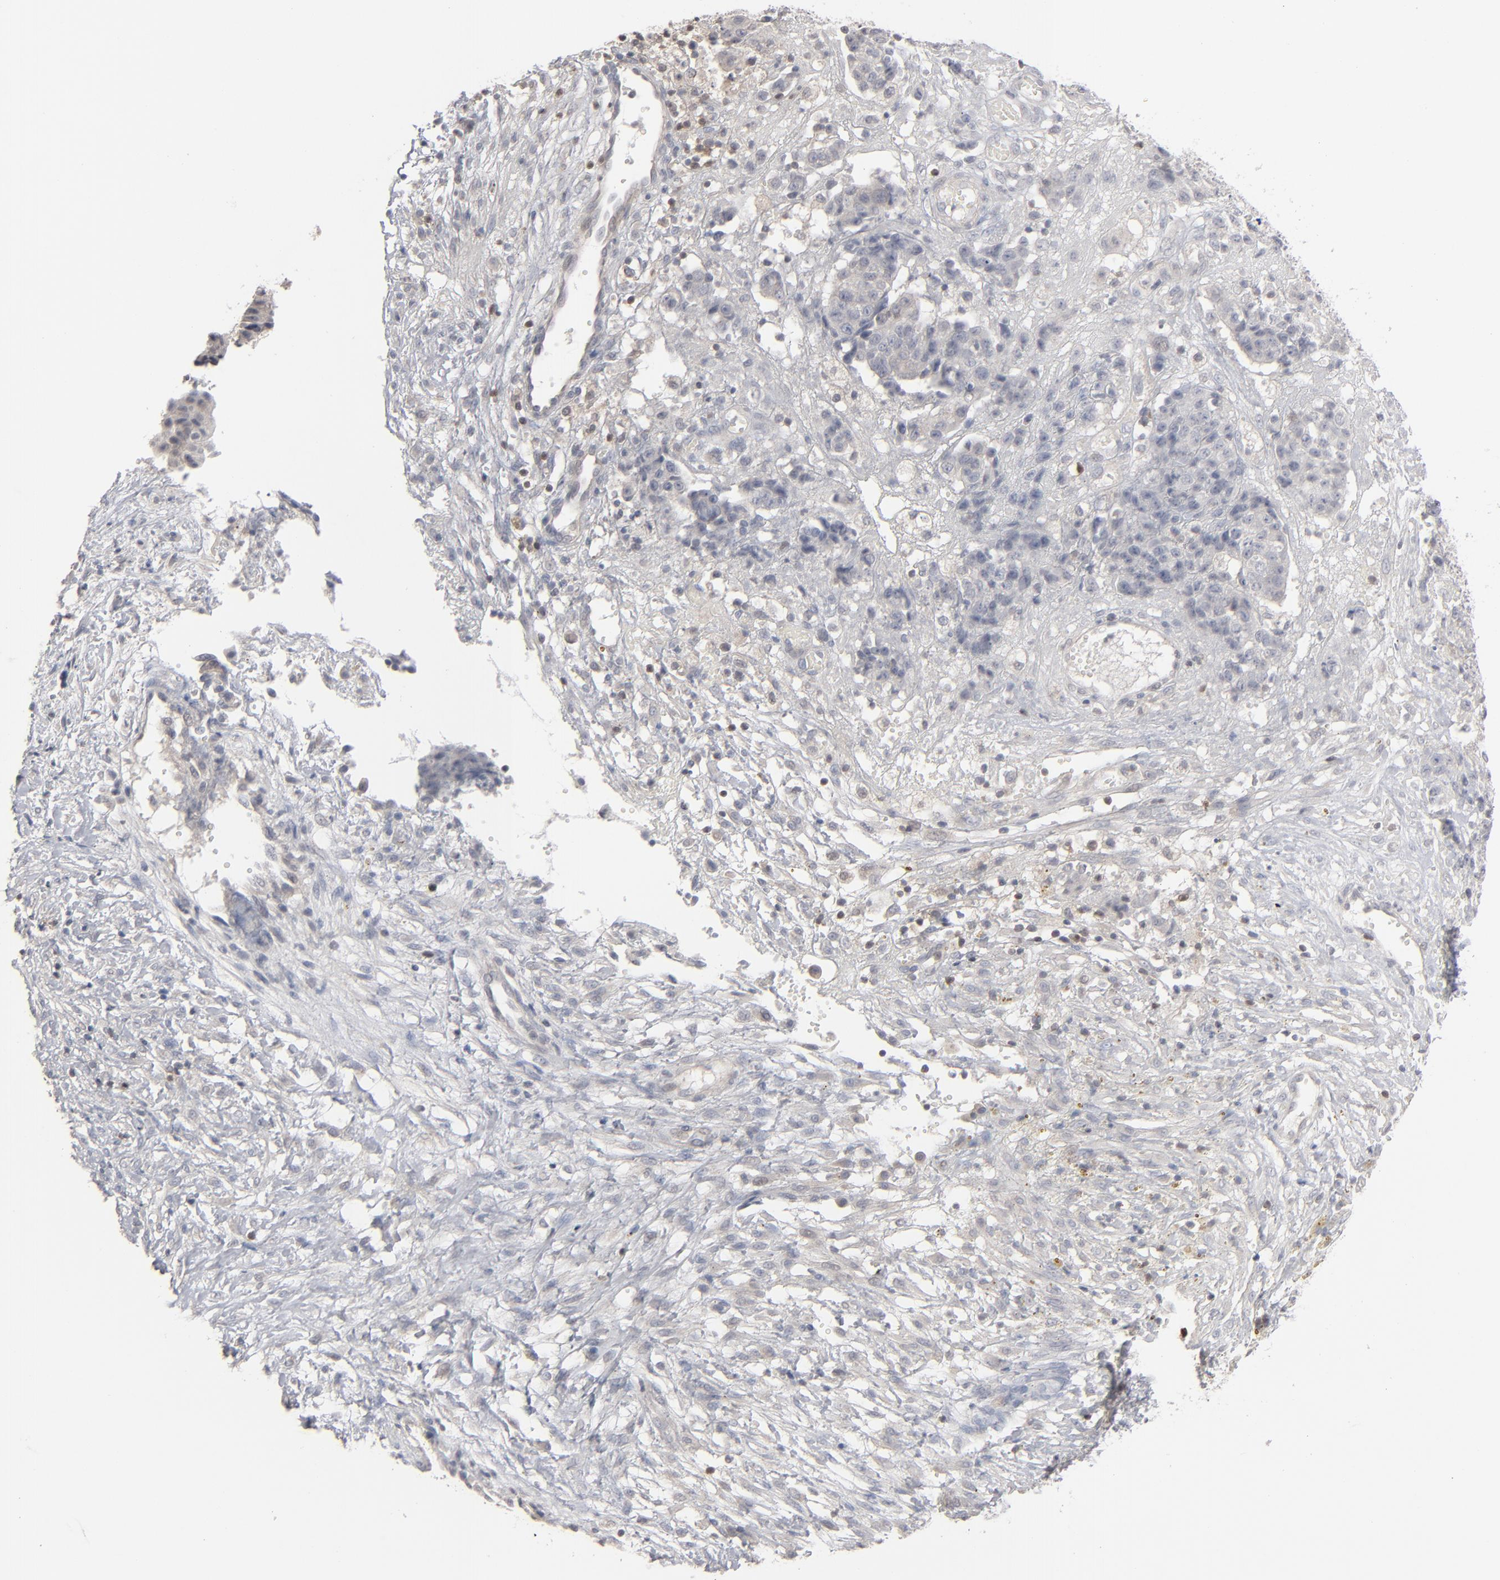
{"staining": {"intensity": "negative", "quantity": "none", "location": "none"}, "tissue": "ovarian cancer", "cell_type": "Tumor cells", "image_type": "cancer", "snomed": [{"axis": "morphology", "description": "Carcinoma, endometroid"}, {"axis": "topography", "description": "Ovary"}], "caption": "Immunohistochemistry (IHC) of human ovarian cancer exhibits no expression in tumor cells.", "gene": "STAT4", "patient": {"sex": "female", "age": 42}}